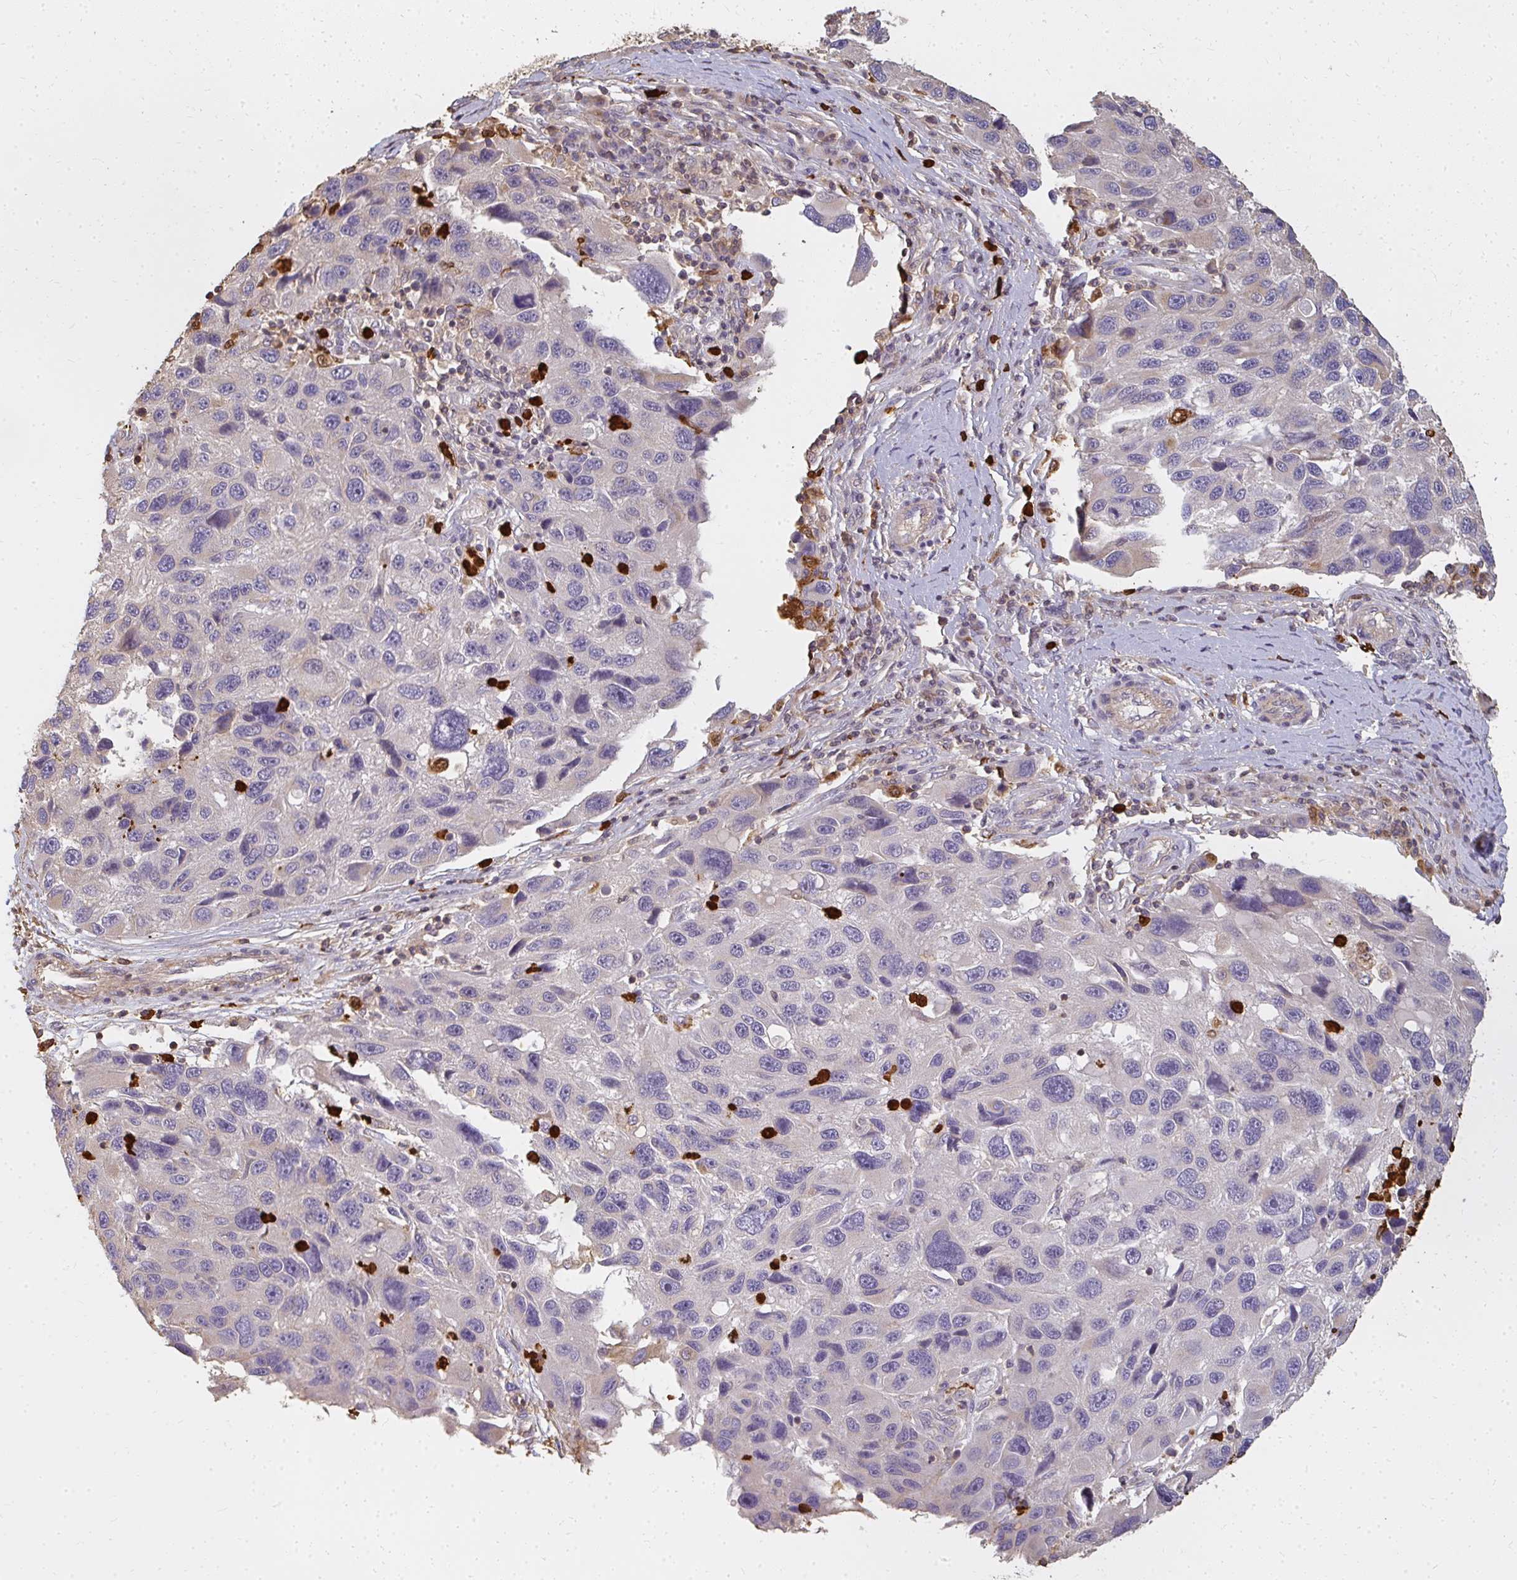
{"staining": {"intensity": "negative", "quantity": "none", "location": "none"}, "tissue": "melanoma", "cell_type": "Tumor cells", "image_type": "cancer", "snomed": [{"axis": "morphology", "description": "Malignant melanoma, NOS"}, {"axis": "topography", "description": "Skin"}], "caption": "There is no significant expression in tumor cells of melanoma. Nuclei are stained in blue.", "gene": "CNTRL", "patient": {"sex": "male", "age": 53}}